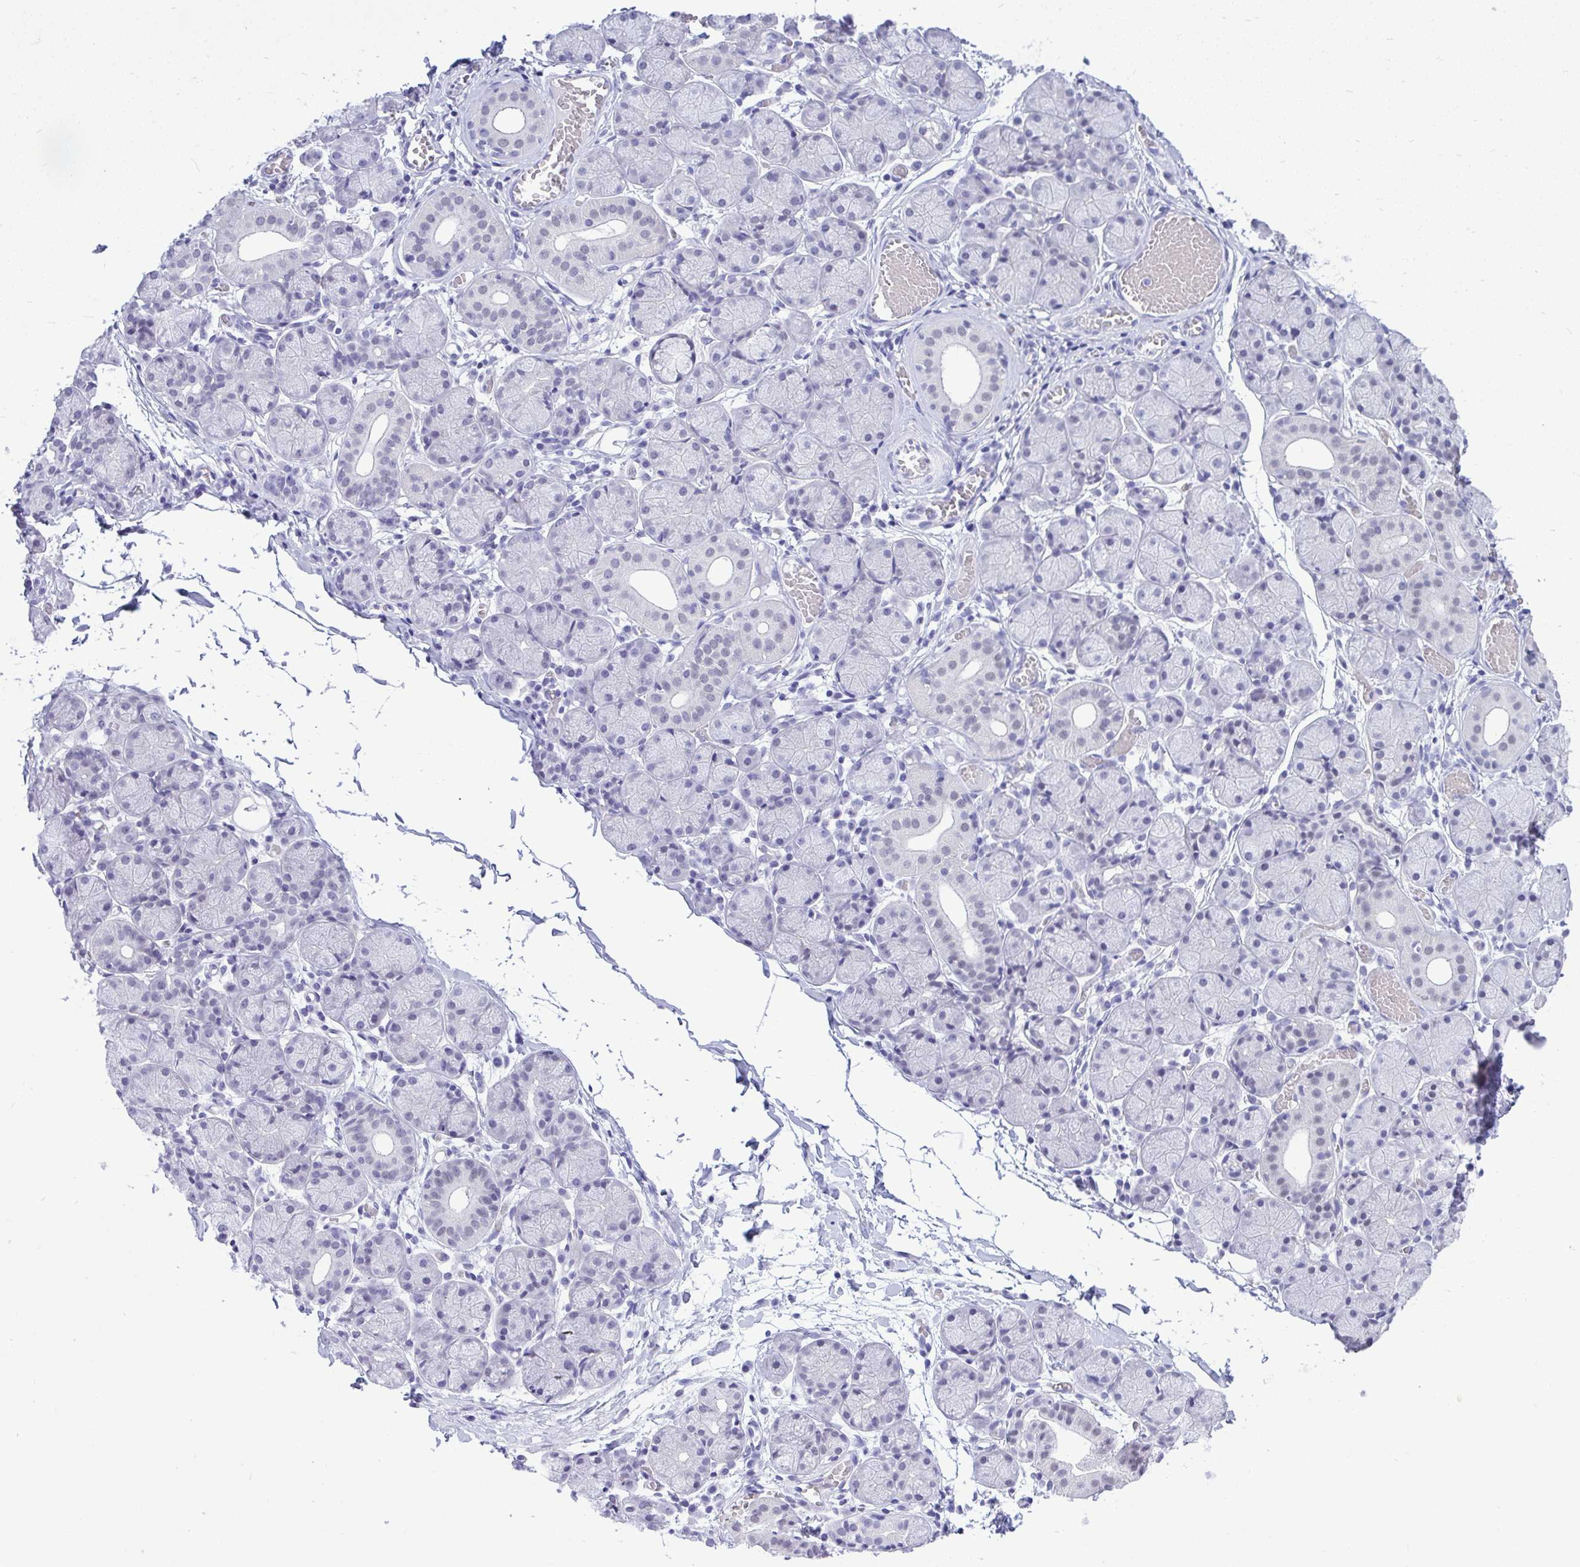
{"staining": {"intensity": "negative", "quantity": "none", "location": "none"}, "tissue": "salivary gland", "cell_type": "Glandular cells", "image_type": "normal", "snomed": [{"axis": "morphology", "description": "Normal tissue, NOS"}, {"axis": "topography", "description": "Salivary gland"}], "caption": "The micrograph reveals no staining of glandular cells in unremarkable salivary gland. (DAB (3,3'-diaminobenzidine) IHC with hematoxylin counter stain).", "gene": "PRM2", "patient": {"sex": "female", "age": 24}}